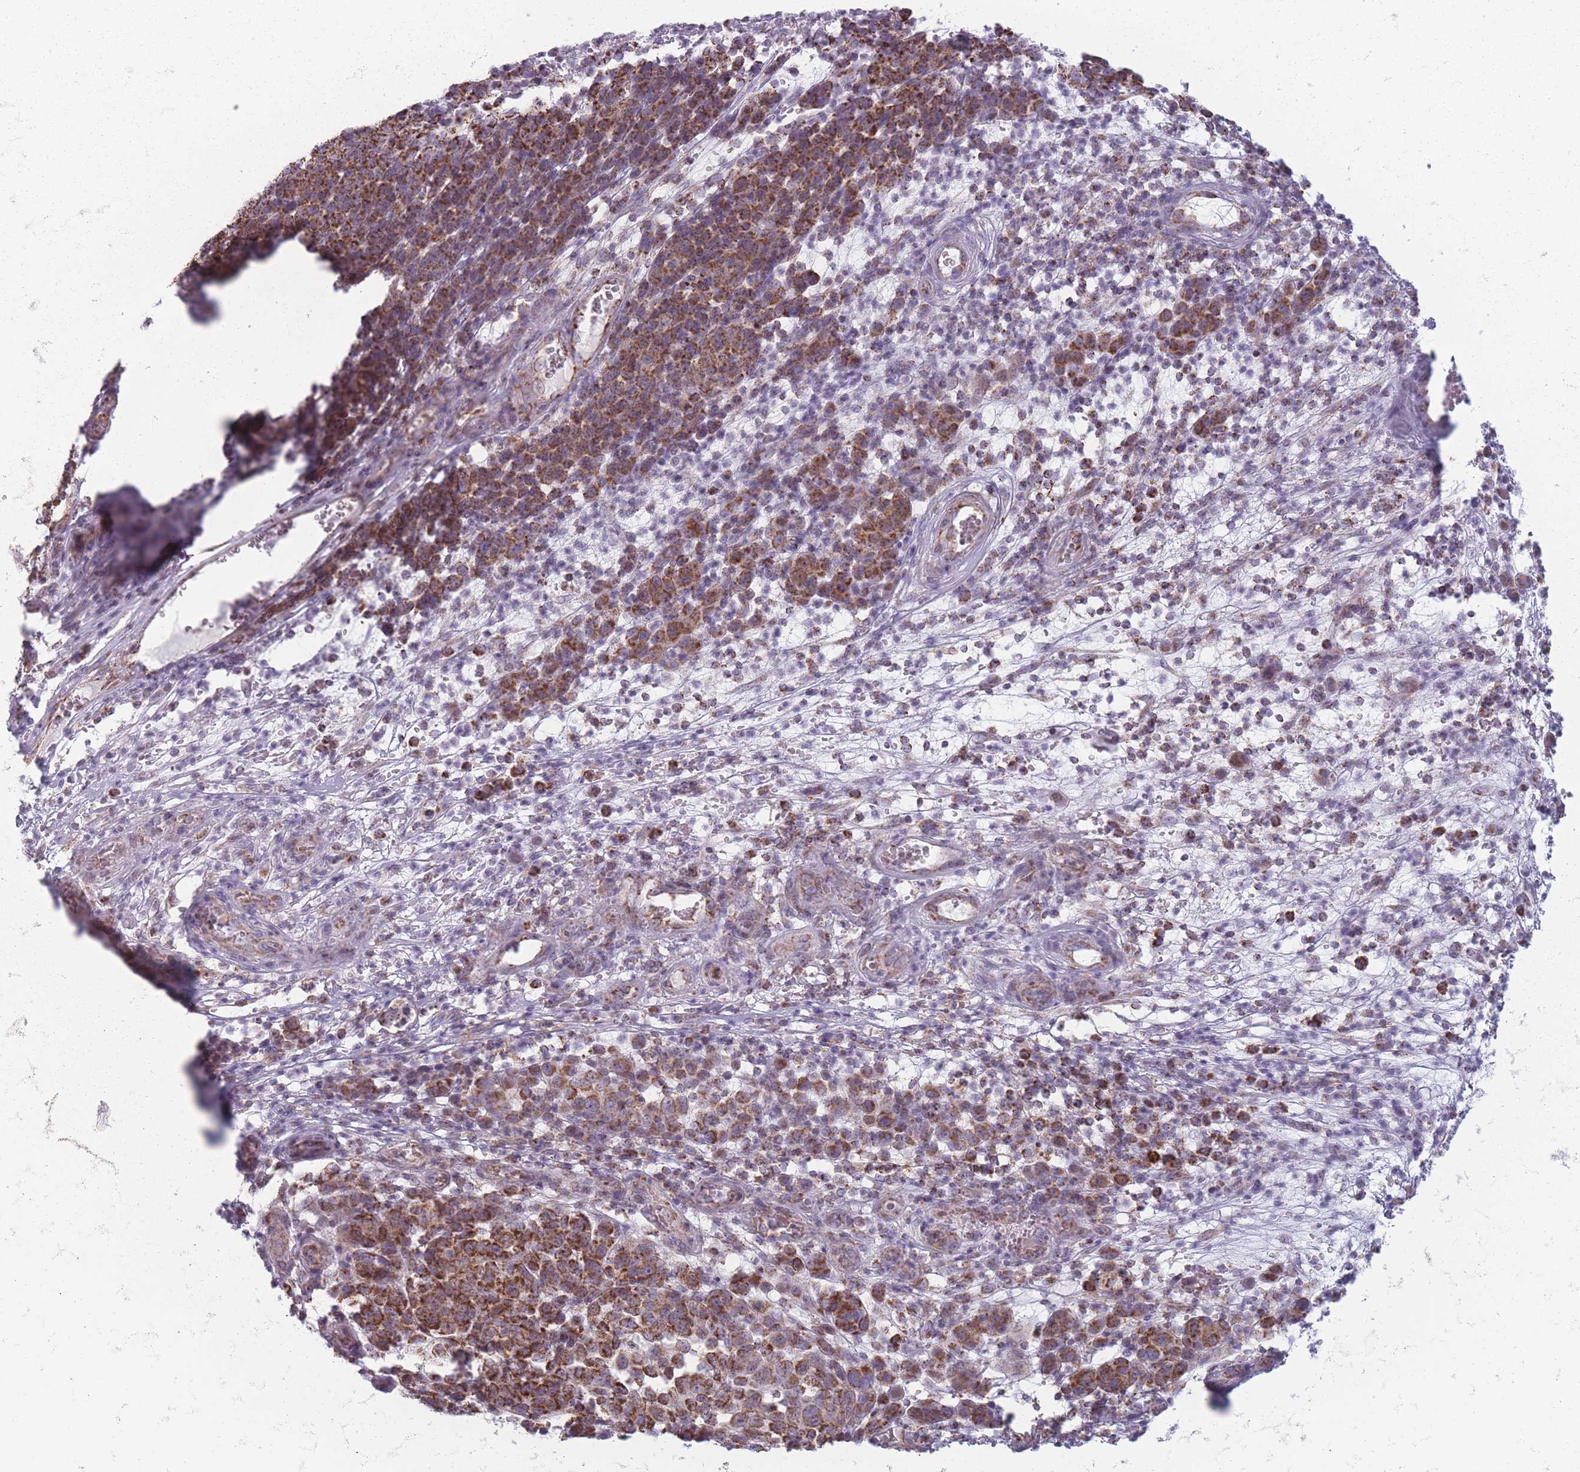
{"staining": {"intensity": "strong", "quantity": ">75%", "location": "cytoplasmic/membranous"}, "tissue": "melanoma", "cell_type": "Tumor cells", "image_type": "cancer", "snomed": [{"axis": "morphology", "description": "Malignant melanoma, NOS"}, {"axis": "topography", "description": "Skin"}], "caption": "IHC histopathology image of neoplastic tissue: human melanoma stained using IHC exhibits high levels of strong protein expression localized specifically in the cytoplasmic/membranous of tumor cells, appearing as a cytoplasmic/membranous brown color.", "gene": "DCHS1", "patient": {"sex": "male", "age": 49}}